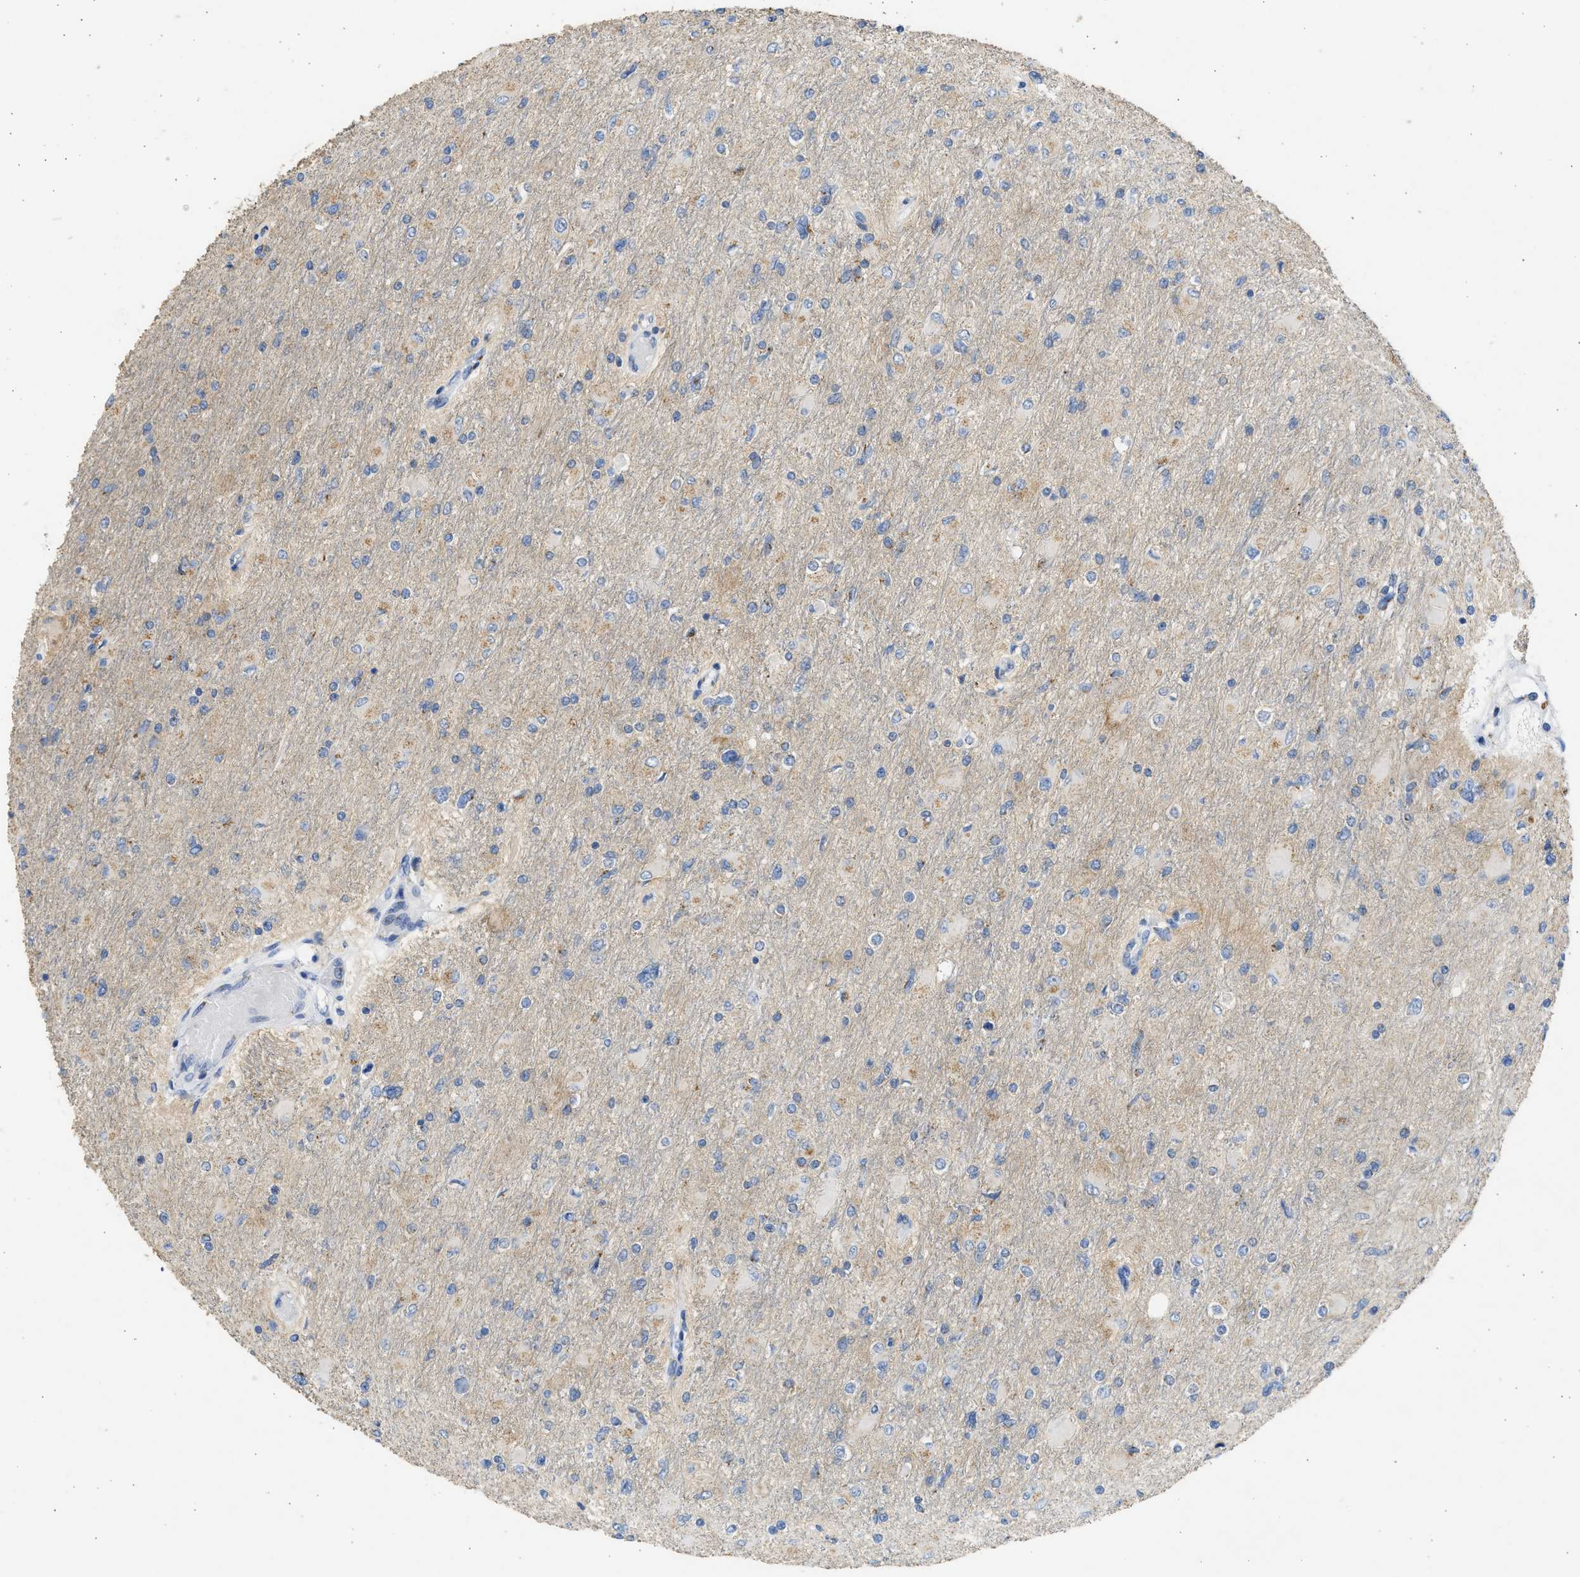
{"staining": {"intensity": "negative", "quantity": "none", "location": "none"}, "tissue": "glioma", "cell_type": "Tumor cells", "image_type": "cancer", "snomed": [{"axis": "morphology", "description": "Glioma, malignant, High grade"}, {"axis": "topography", "description": "Cerebral cortex"}], "caption": "An image of human glioma is negative for staining in tumor cells.", "gene": "IPO8", "patient": {"sex": "female", "age": 36}}